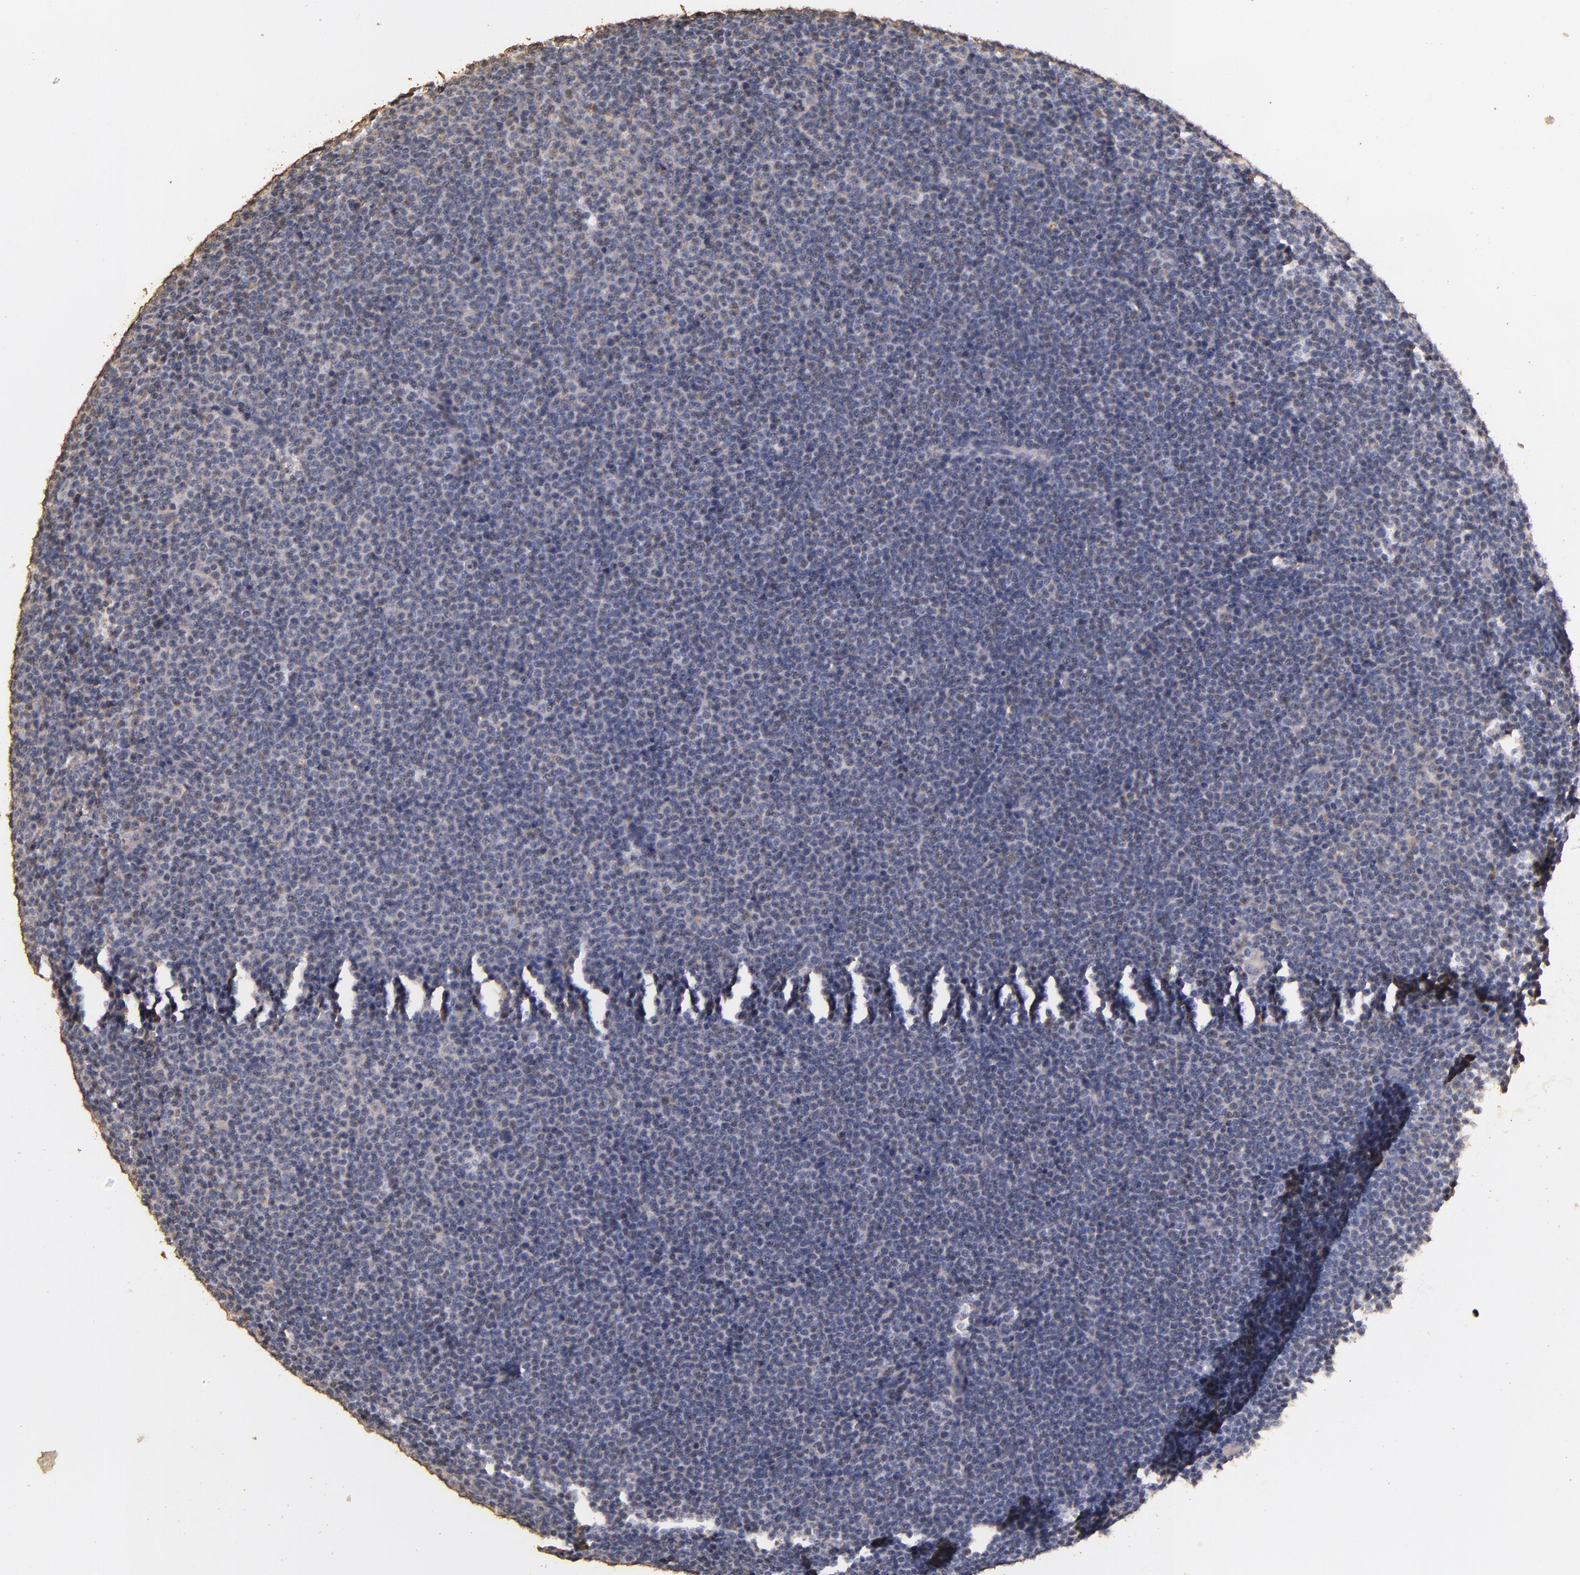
{"staining": {"intensity": "negative", "quantity": "none", "location": "none"}, "tissue": "lymphoma", "cell_type": "Tumor cells", "image_type": "cancer", "snomed": [{"axis": "morphology", "description": "Malignant lymphoma, non-Hodgkin's type, Low grade"}, {"axis": "topography", "description": "Lymph node"}], "caption": "Histopathology image shows no significant protein expression in tumor cells of lymphoma. (Immunohistochemistry, brightfield microscopy, high magnification).", "gene": "BCL2L13", "patient": {"sex": "female", "age": 69}}